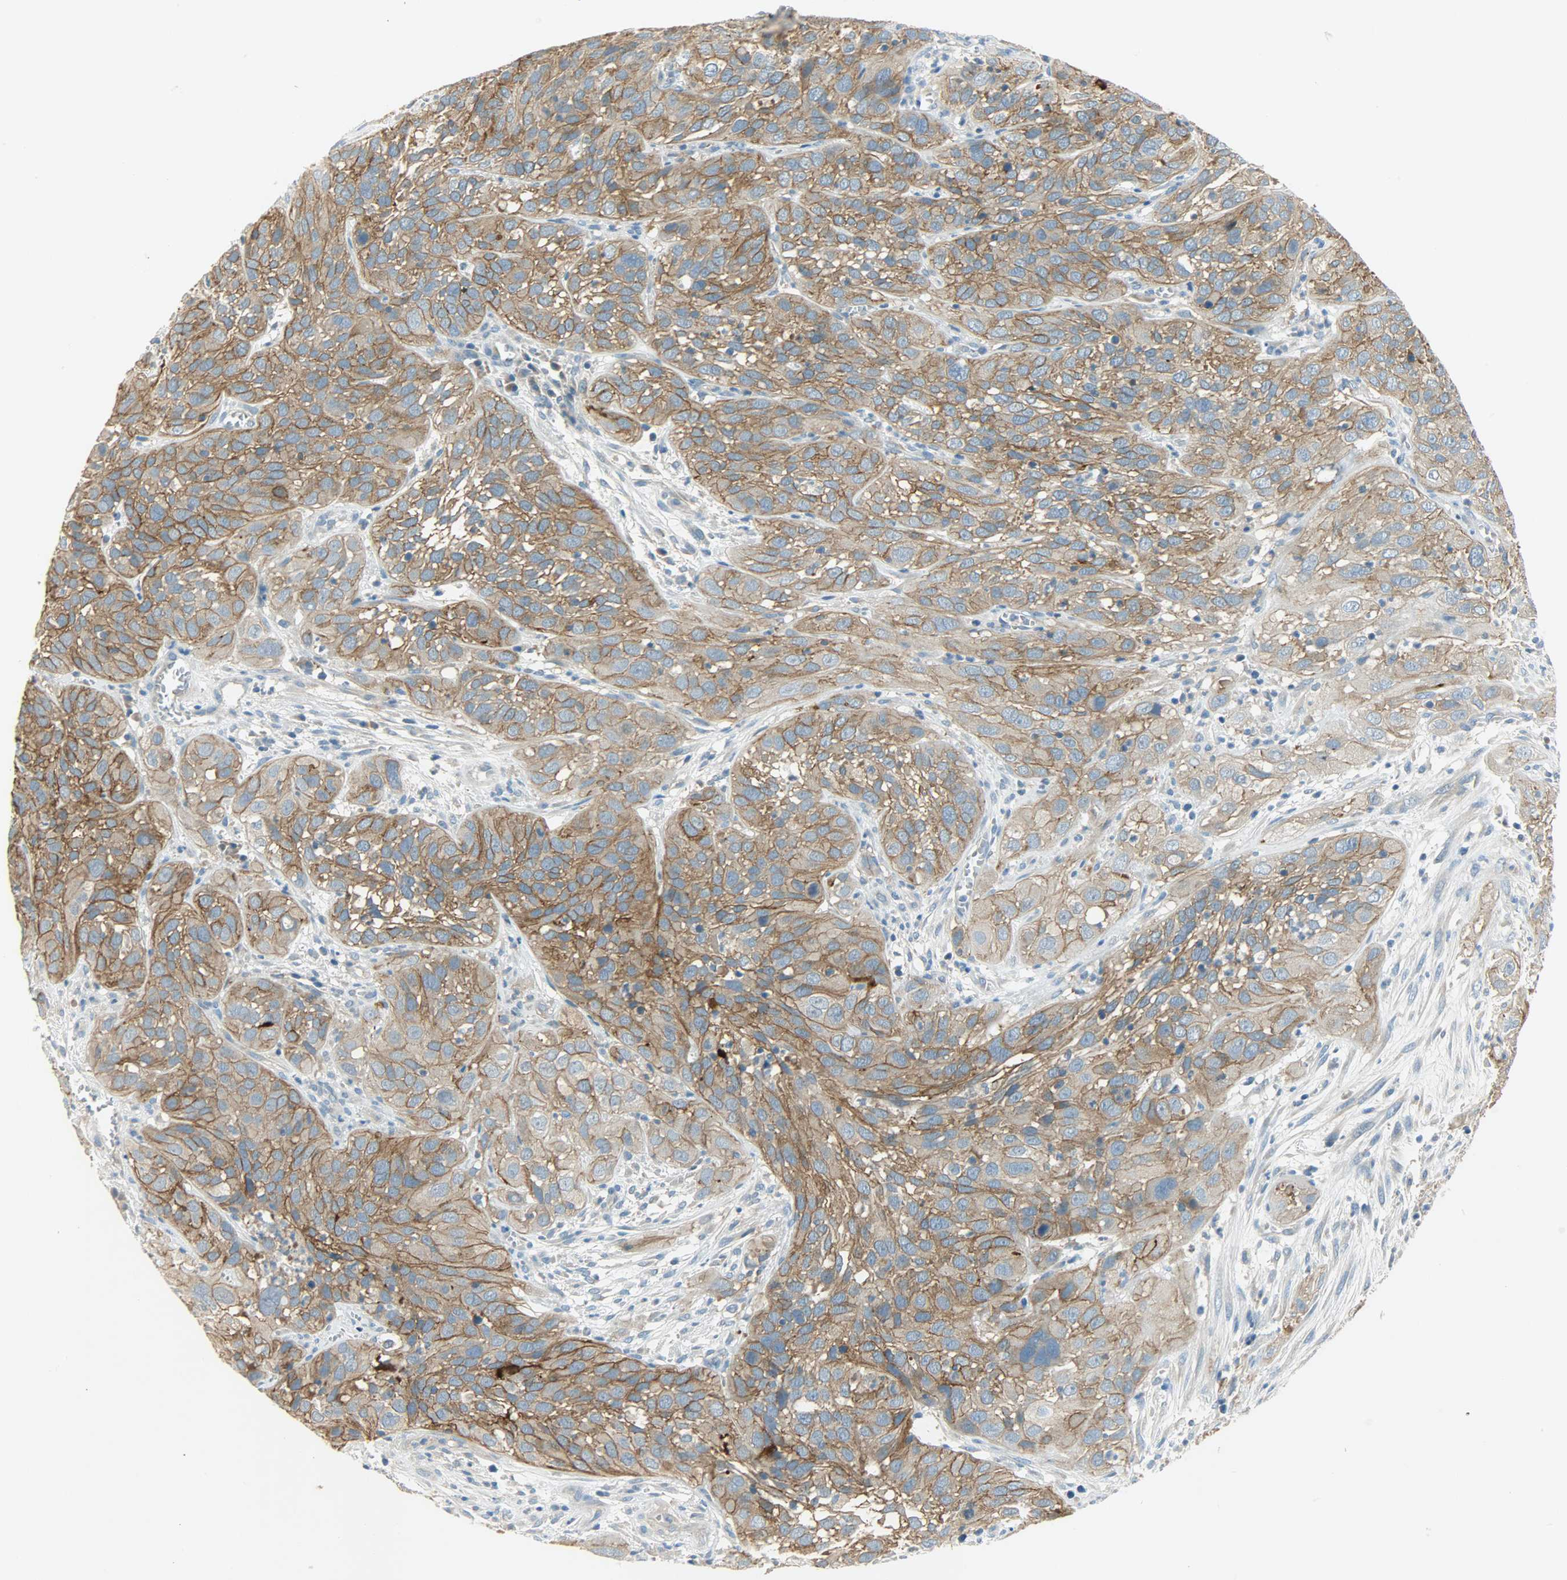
{"staining": {"intensity": "strong", "quantity": ">75%", "location": "cytoplasmic/membranous"}, "tissue": "cervical cancer", "cell_type": "Tumor cells", "image_type": "cancer", "snomed": [{"axis": "morphology", "description": "Squamous cell carcinoma, NOS"}, {"axis": "topography", "description": "Cervix"}], "caption": "An immunohistochemistry image of neoplastic tissue is shown. Protein staining in brown labels strong cytoplasmic/membranous positivity in cervical squamous cell carcinoma within tumor cells. (brown staining indicates protein expression, while blue staining denotes nuclei).", "gene": "DSG2", "patient": {"sex": "female", "age": 32}}